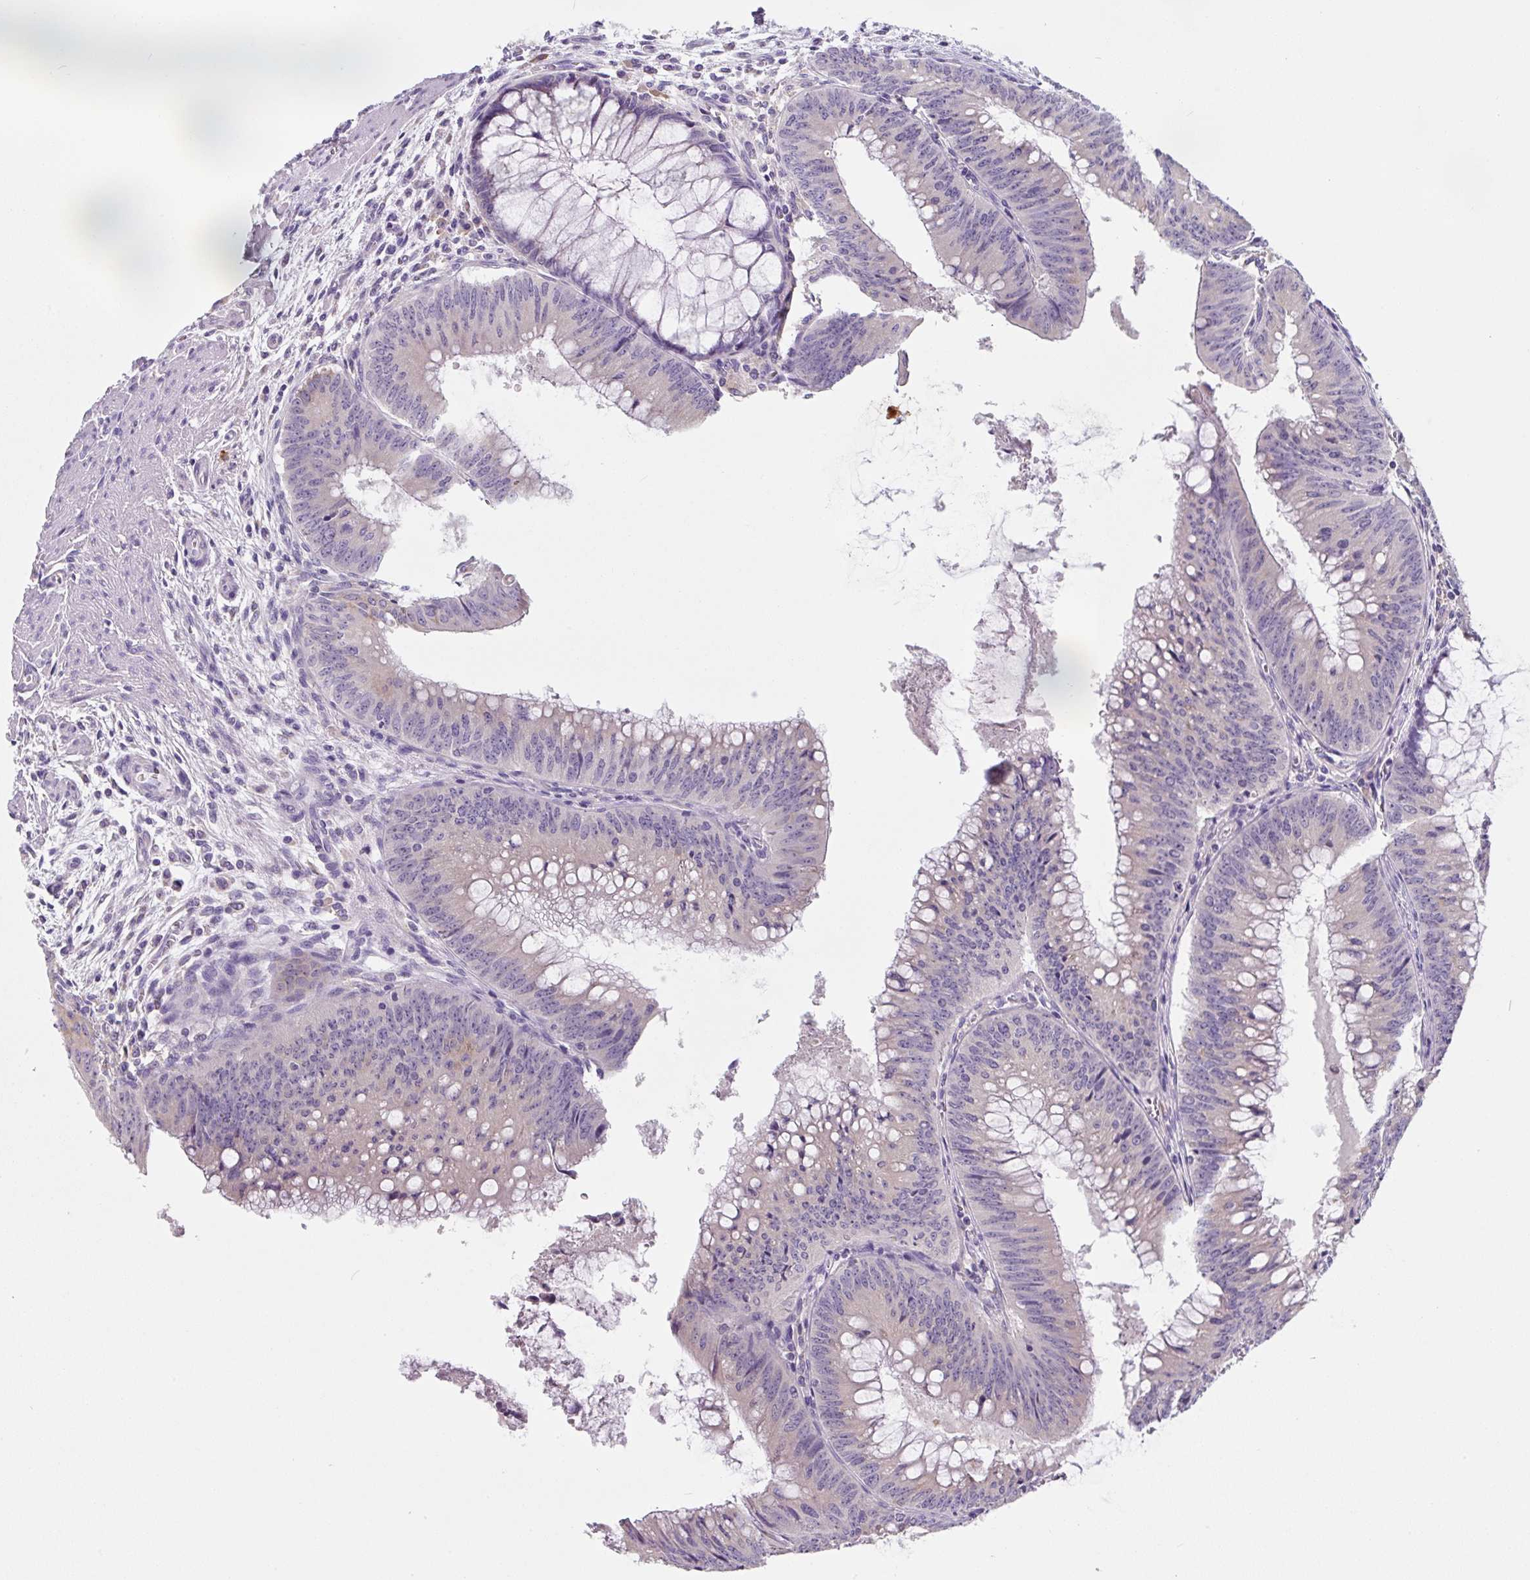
{"staining": {"intensity": "negative", "quantity": "none", "location": "none"}, "tissue": "colorectal cancer", "cell_type": "Tumor cells", "image_type": "cancer", "snomed": [{"axis": "morphology", "description": "Adenocarcinoma, NOS"}, {"axis": "topography", "description": "Rectum"}], "caption": "Colorectal cancer was stained to show a protein in brown. There is no significant positivity in tumor cells. Nuclei are stained in blue.", "gene": "FZD5", "patient": {"sex": "female", "age": 72}}